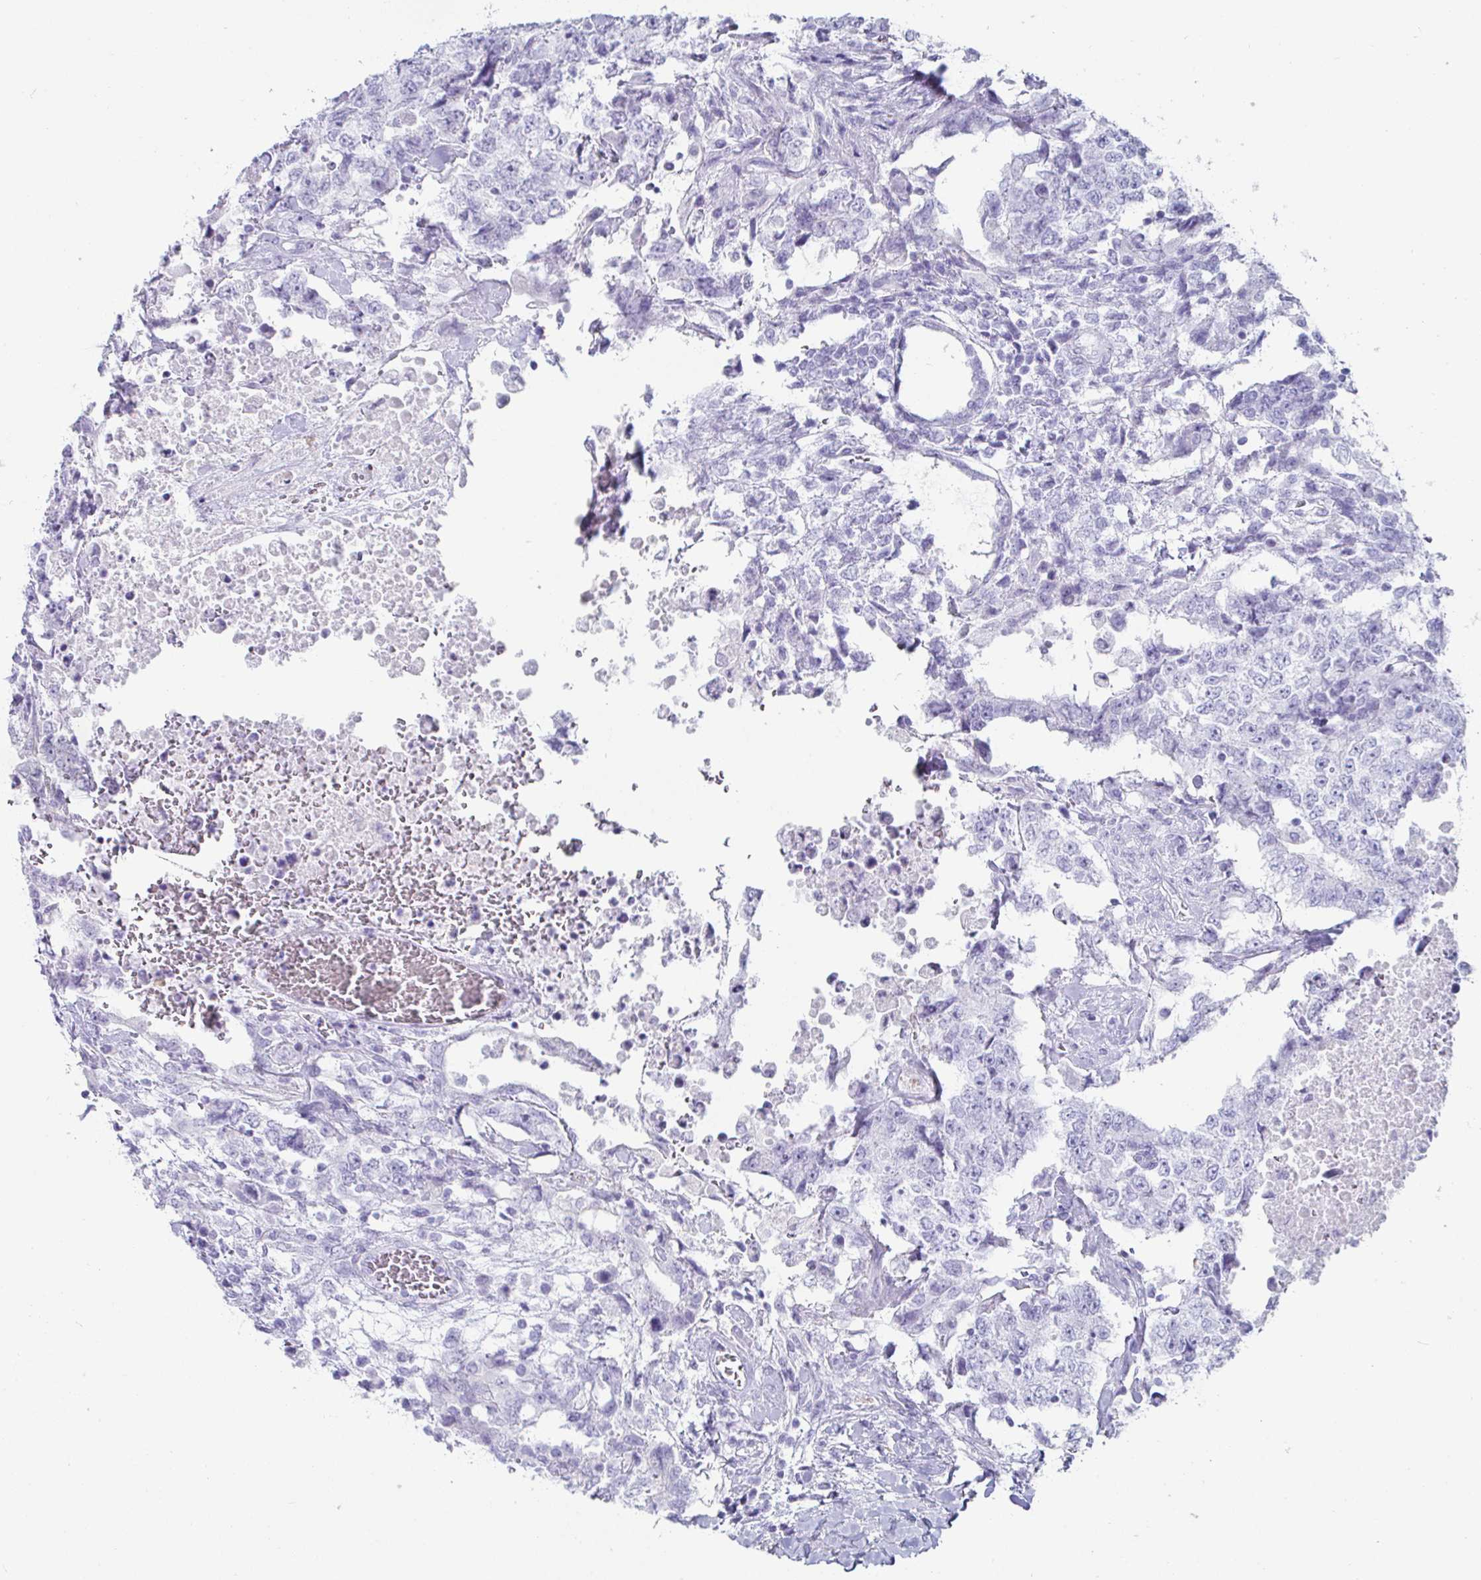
{"staining": {"intensity": "negative", "quantity": "none", "location": "none"}, "tissue": "testis cancer", "cell_type": "Tumor cells", "image_type": "cancer", "snomed": [{"axis": "morphology", "description": "Carcinoma, Embryonal, NOS"}, {"axis": "topography", "description": "Testis"}], "caption": "Image shows no significant protein staining in tumor cells of testis cancer (embryonal carcinoma).", "gene": "CREG2", "patient": {"sex": "male", "age": 24}}